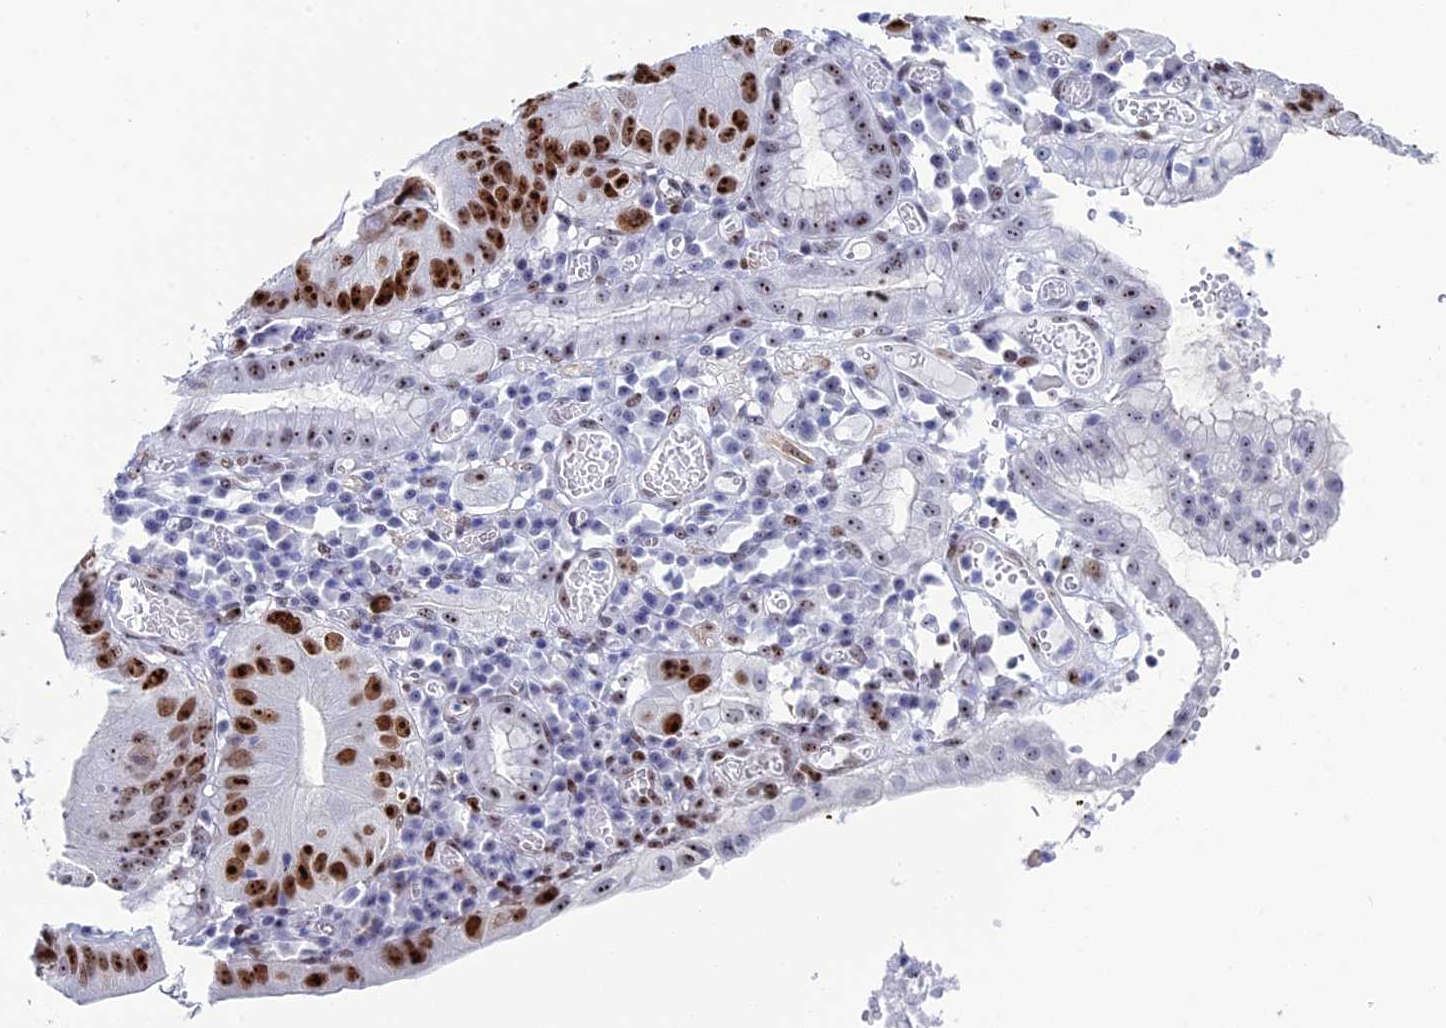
{"staining": {"intensity": "strong", "quantity": ">75%", "location": "nuclear"}, "tissue": "stomach cancer", "cell_type": "Tumor cells", "image_type": "cancer", "snomed": [{"axis": "morphology", "description": "Adenocarcinoma, NOS"}, {"axis": "topography", "description": "Stomach"}], "caption": "Immunohistochemistry (IHC) staining of stomach adenocarcinoma, which demonstrates high levels of strong nuclear expression in approximately >75% of tumor cells indicating strong nuclear protein staining. The staining was performed using DAB (3,3'-diaminobenzidine) (brown) for protein detection and nuclei were counterstained in hematoxylin (blue).", "gene": "CCDC86", "patient": {"sex": "male", "age": 59}}